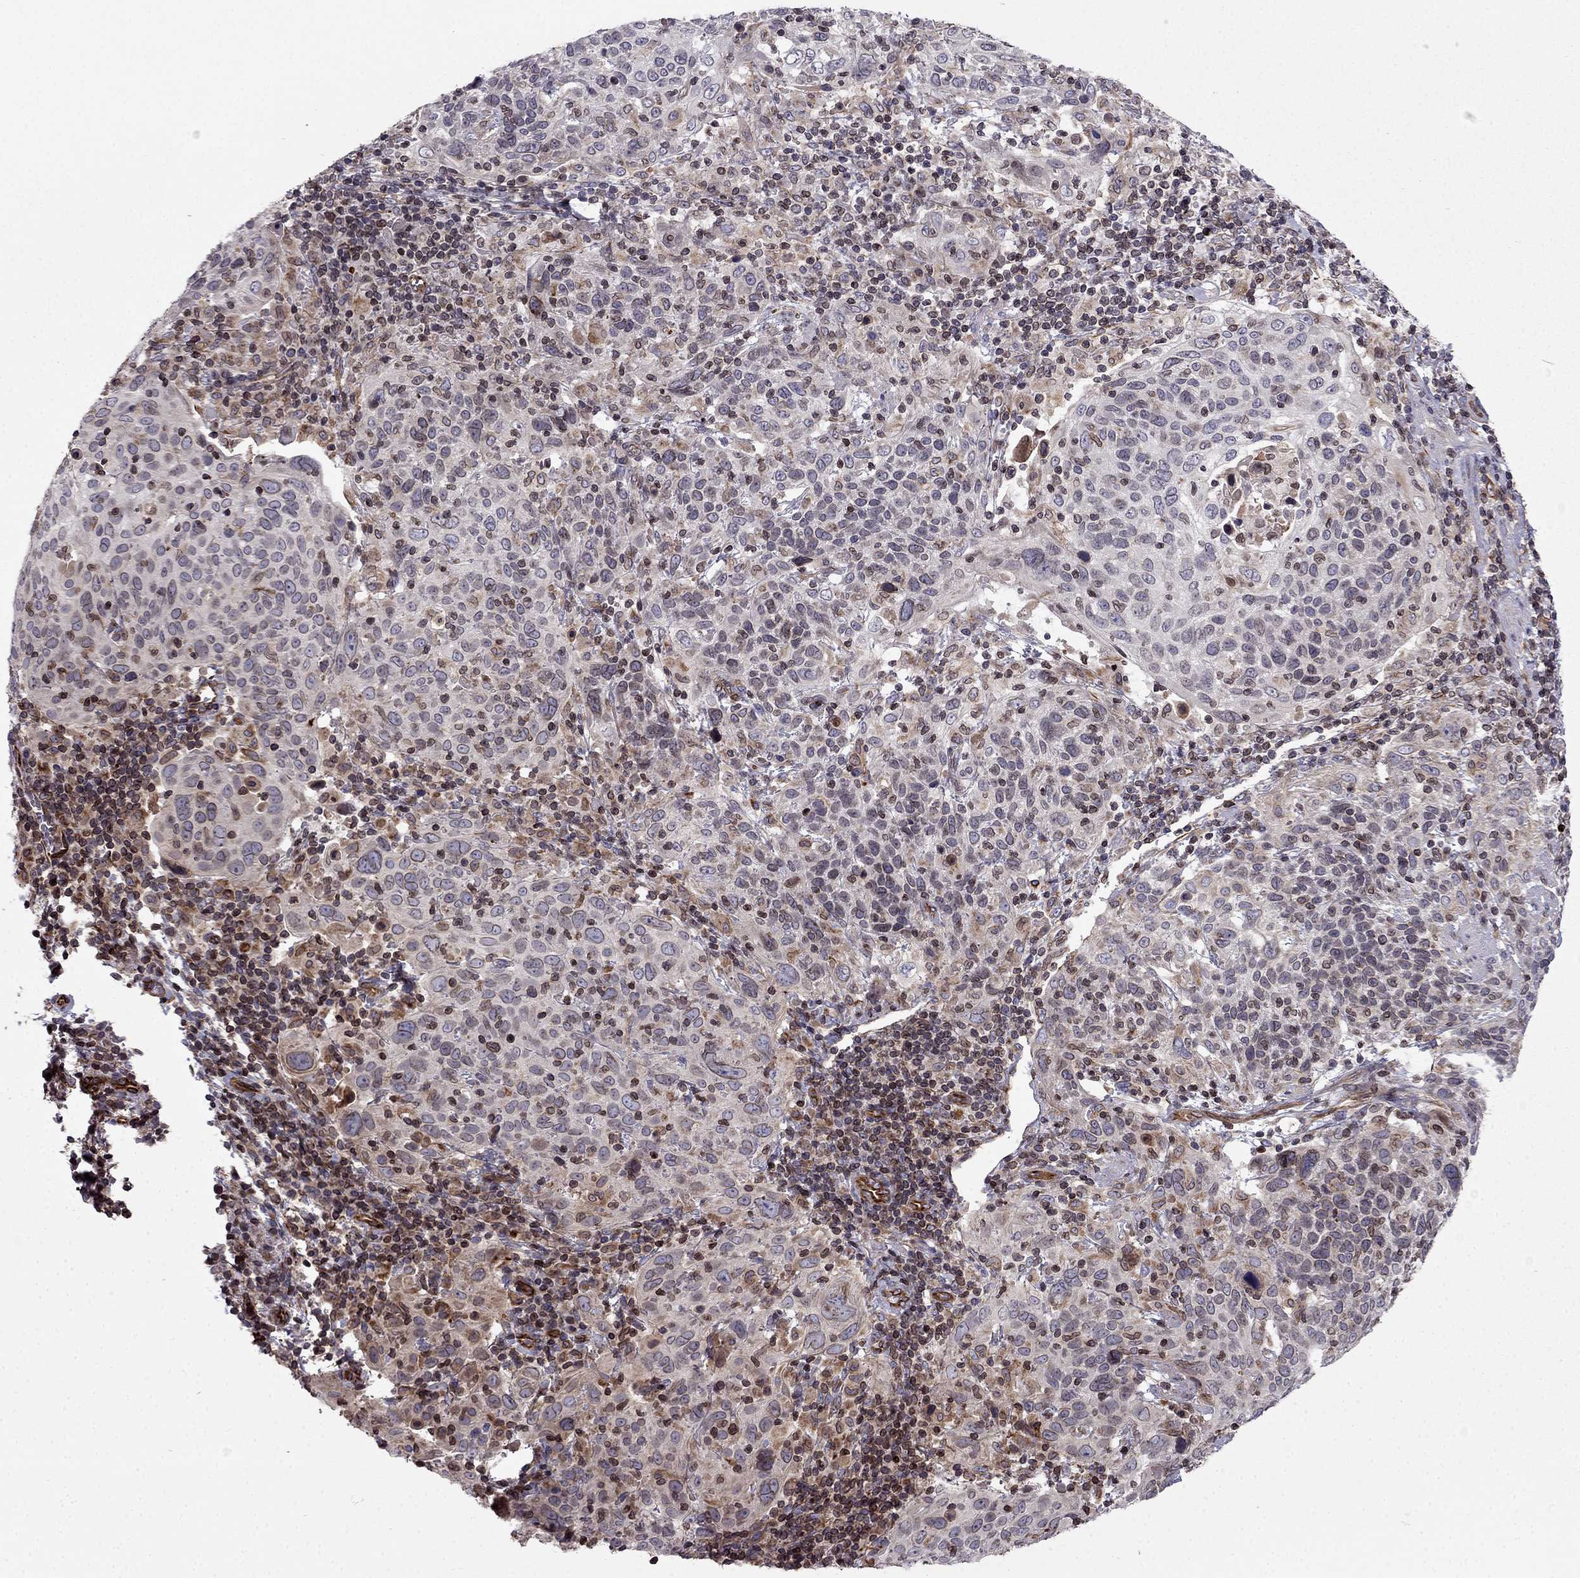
{"staining": {"intensity": "negative", "quantity": "none", "location": "none"}, "tissue": "cervical cancer", "cell_type": "Tumor cells", "image_type": "cancer", "snomed": [{"axis": "morphology", "description": "Squamous cell carcinoma, NOS"}, {"axis": "topography", "description": "Cervix"}], "caption": "IHC image of squamous cell carcinoma (cervical) stained for a protein (brown), which displays no staining in tumor cells. Brightfield microscopy of IHC stained with DAB (brown) and hematoxylin (blue), captured at high magnification.", "gene": "CDC42BPA", "patient": {"sex": "female", "age": 61}}